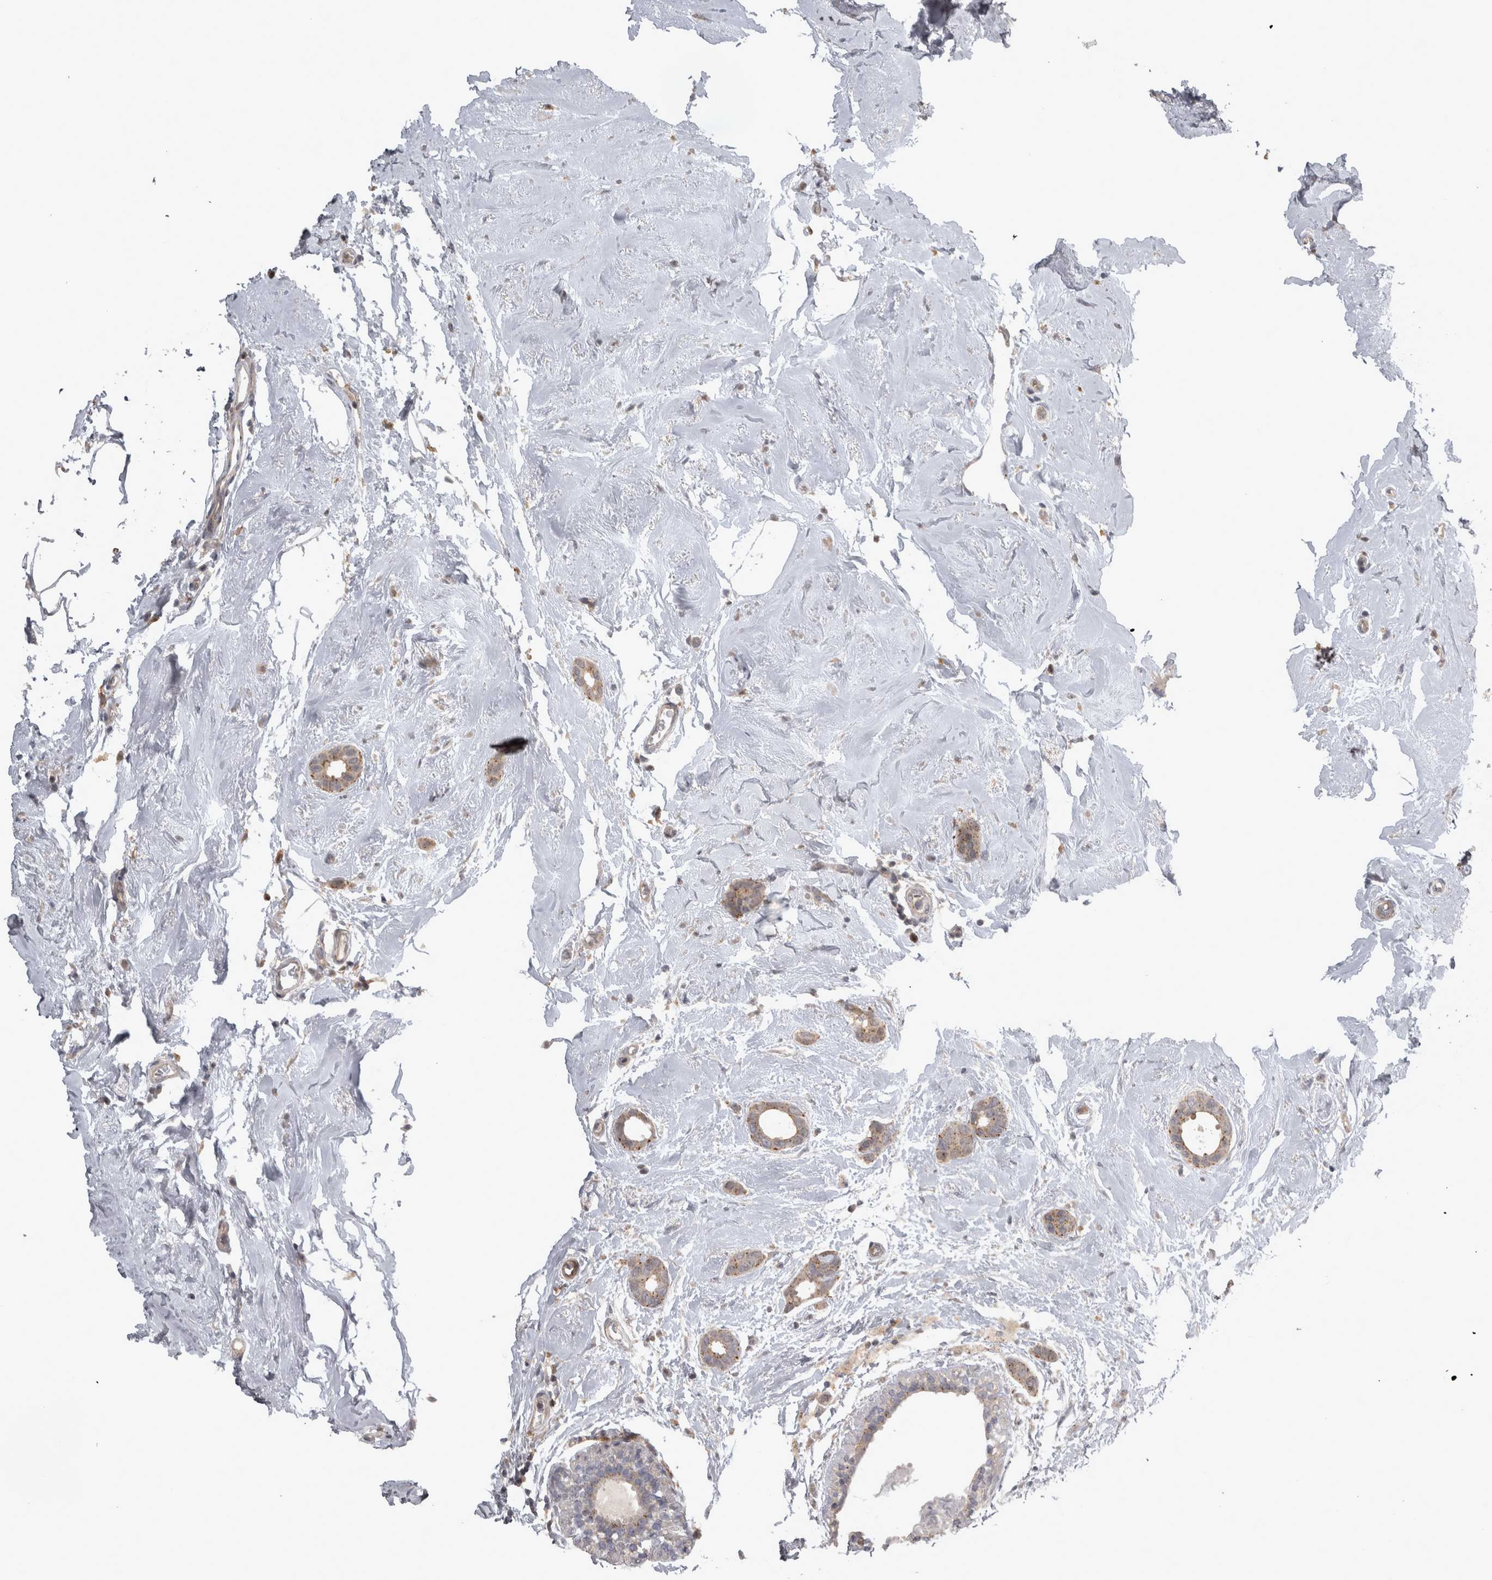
{"staining": {"intensity": "weak", "quantity": ">75%", "location": "cytoplasmic/membranous"}, "tissue": "breast cancer", "cell_type": "Tumor cells", "image_type": "cancer", "snomed": [{"axis": "morphology", "description": "Duct carcinoma"}, {"axis": "topography", "description": "Breast"}], "caption": "IHC (DAB) staining of breast invasive ductal carcinoma displays weak cytoplasmic/membranous protein staining in about >75% of tumor cells.", "gene": "SLCO5A1", "patient": {"sex": "female", "age": 55}}